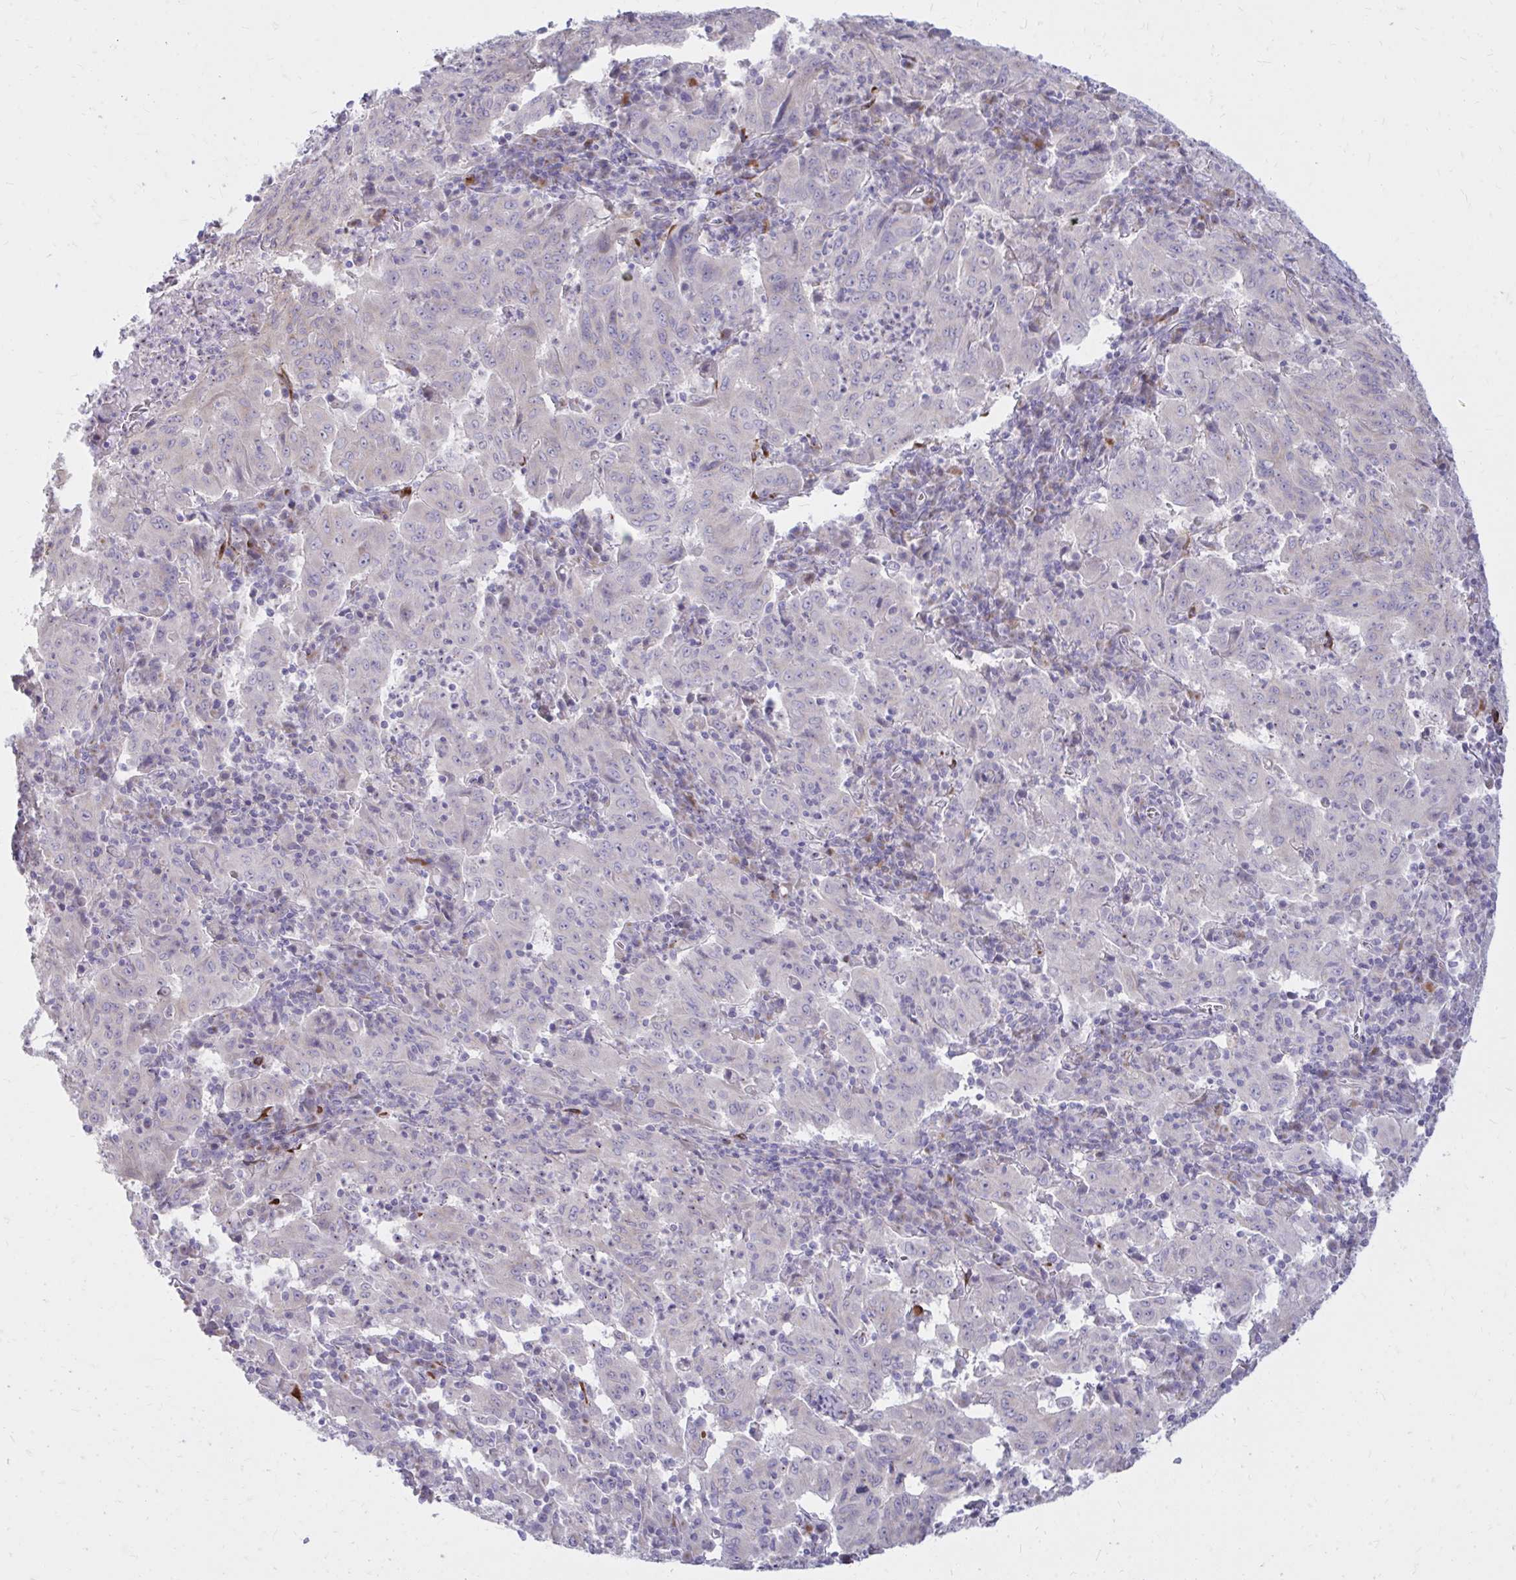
{"staining": {"intensity": "negative", "quantity": "none", "location": "none"}, "tissue": "pancreatic cancer", "cell_type": "Tumor cells", "image_type": "cancer", "snomed": [{"axis": "morphology", "description": "Adenocarcinoma, NOS"}, {"axis": "topography", "description": "Pancreas"}], "caption": "Tumor cells show no significant staining in pancreatic adenocarcinoma.", "gene": "RAB6B", "patient": {"sex": "male", "age": 63}}